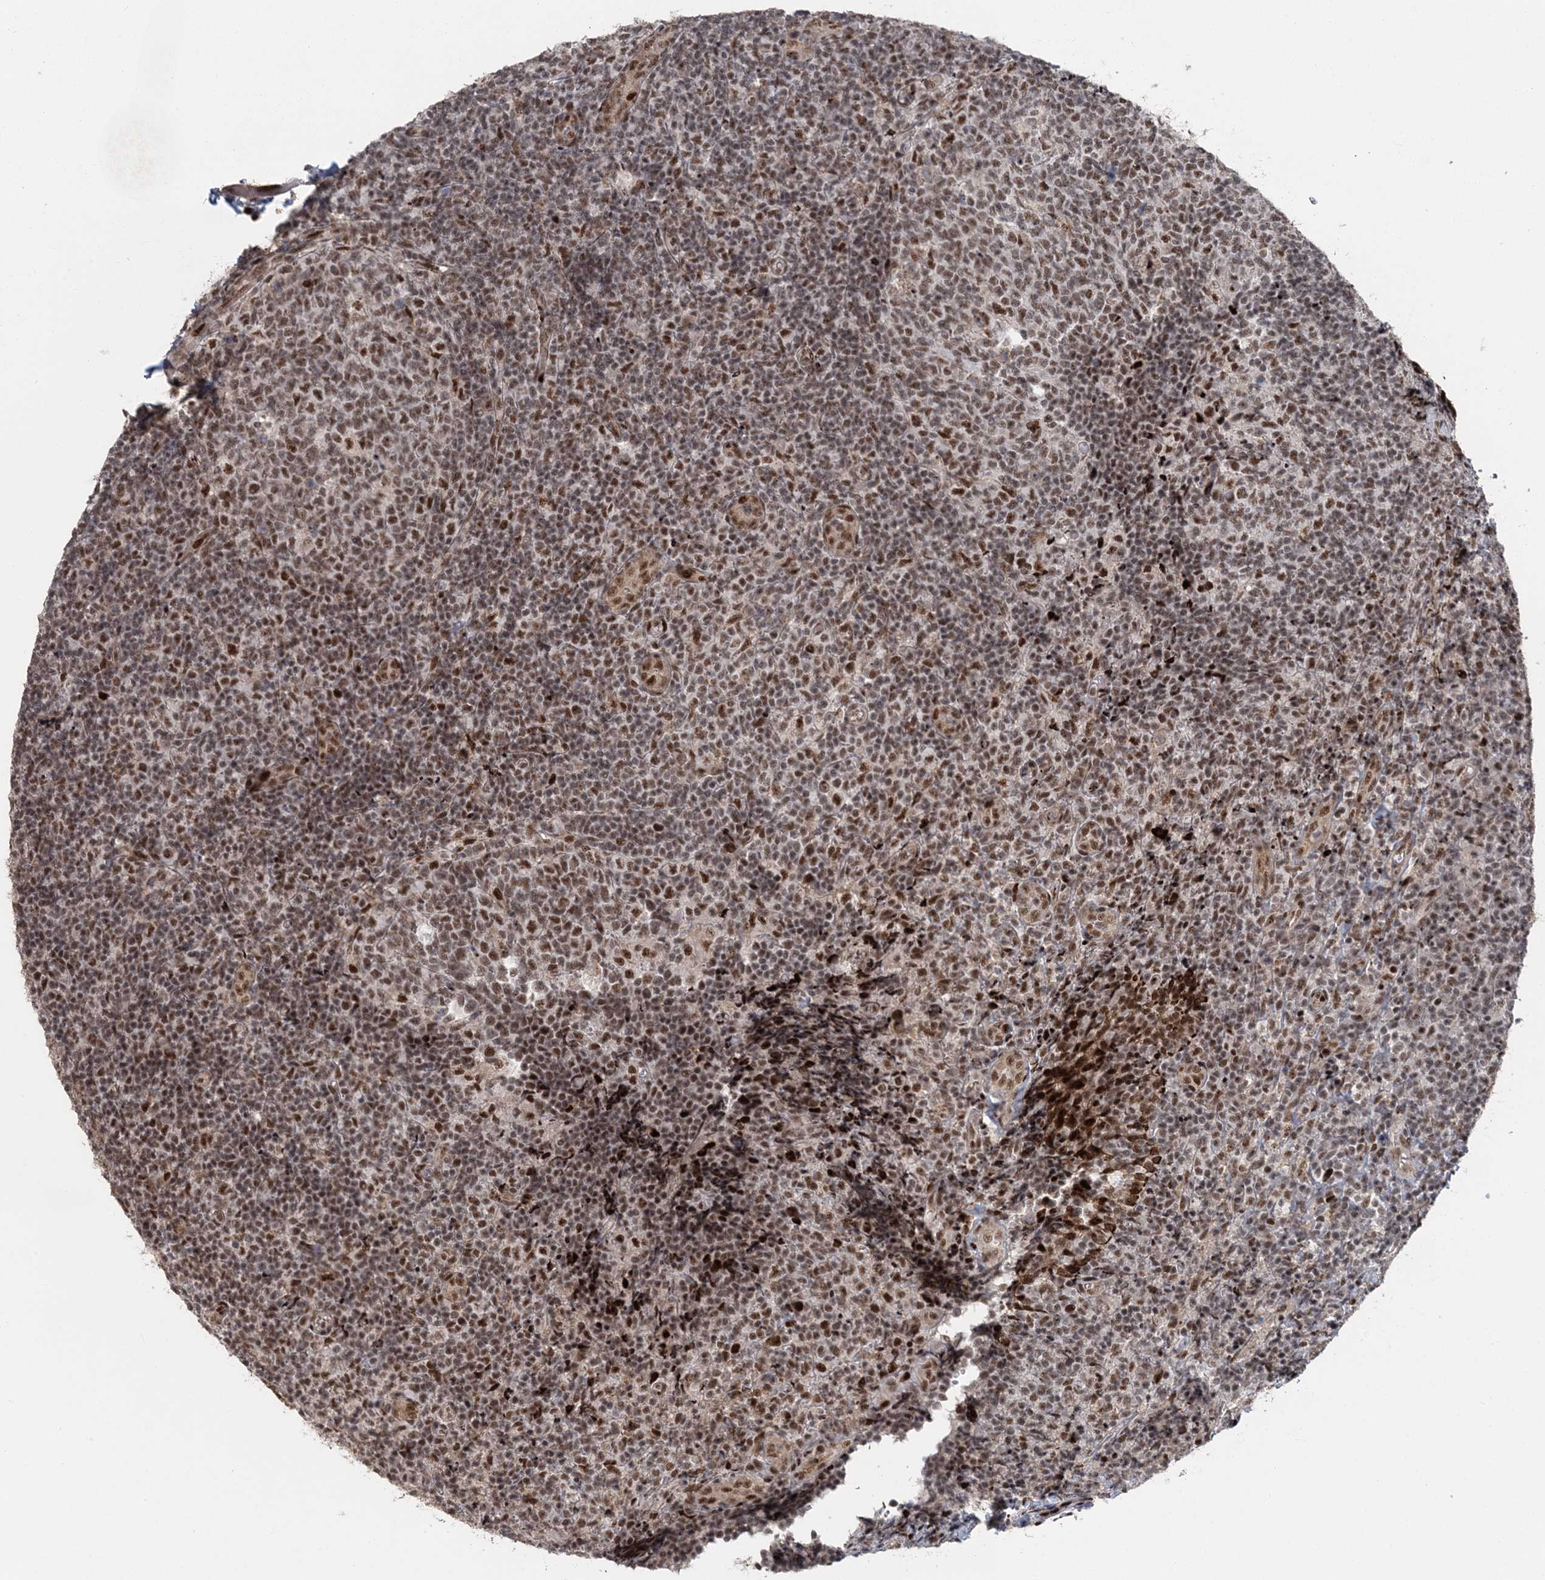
{"staining": {"intensity": "moderate", "quantity": ">75%", "location": "nuclear"}, "tissue": "tonsil", "cell_type": "Germinal center cells", "image_type": "normal", "snomed": [{"axis": "morphology", "description": "Normal tissue, NOS"}, {"axis": "topography", "description": "Tonsil"}], "caption": "DAB immunohistochemical staining of benign tonsil reveals moderate nuclear protein expression in approximately >75% of germinal center cells.", "gene": "CWC22", "patient": {"sex": "female", "age": 19}}